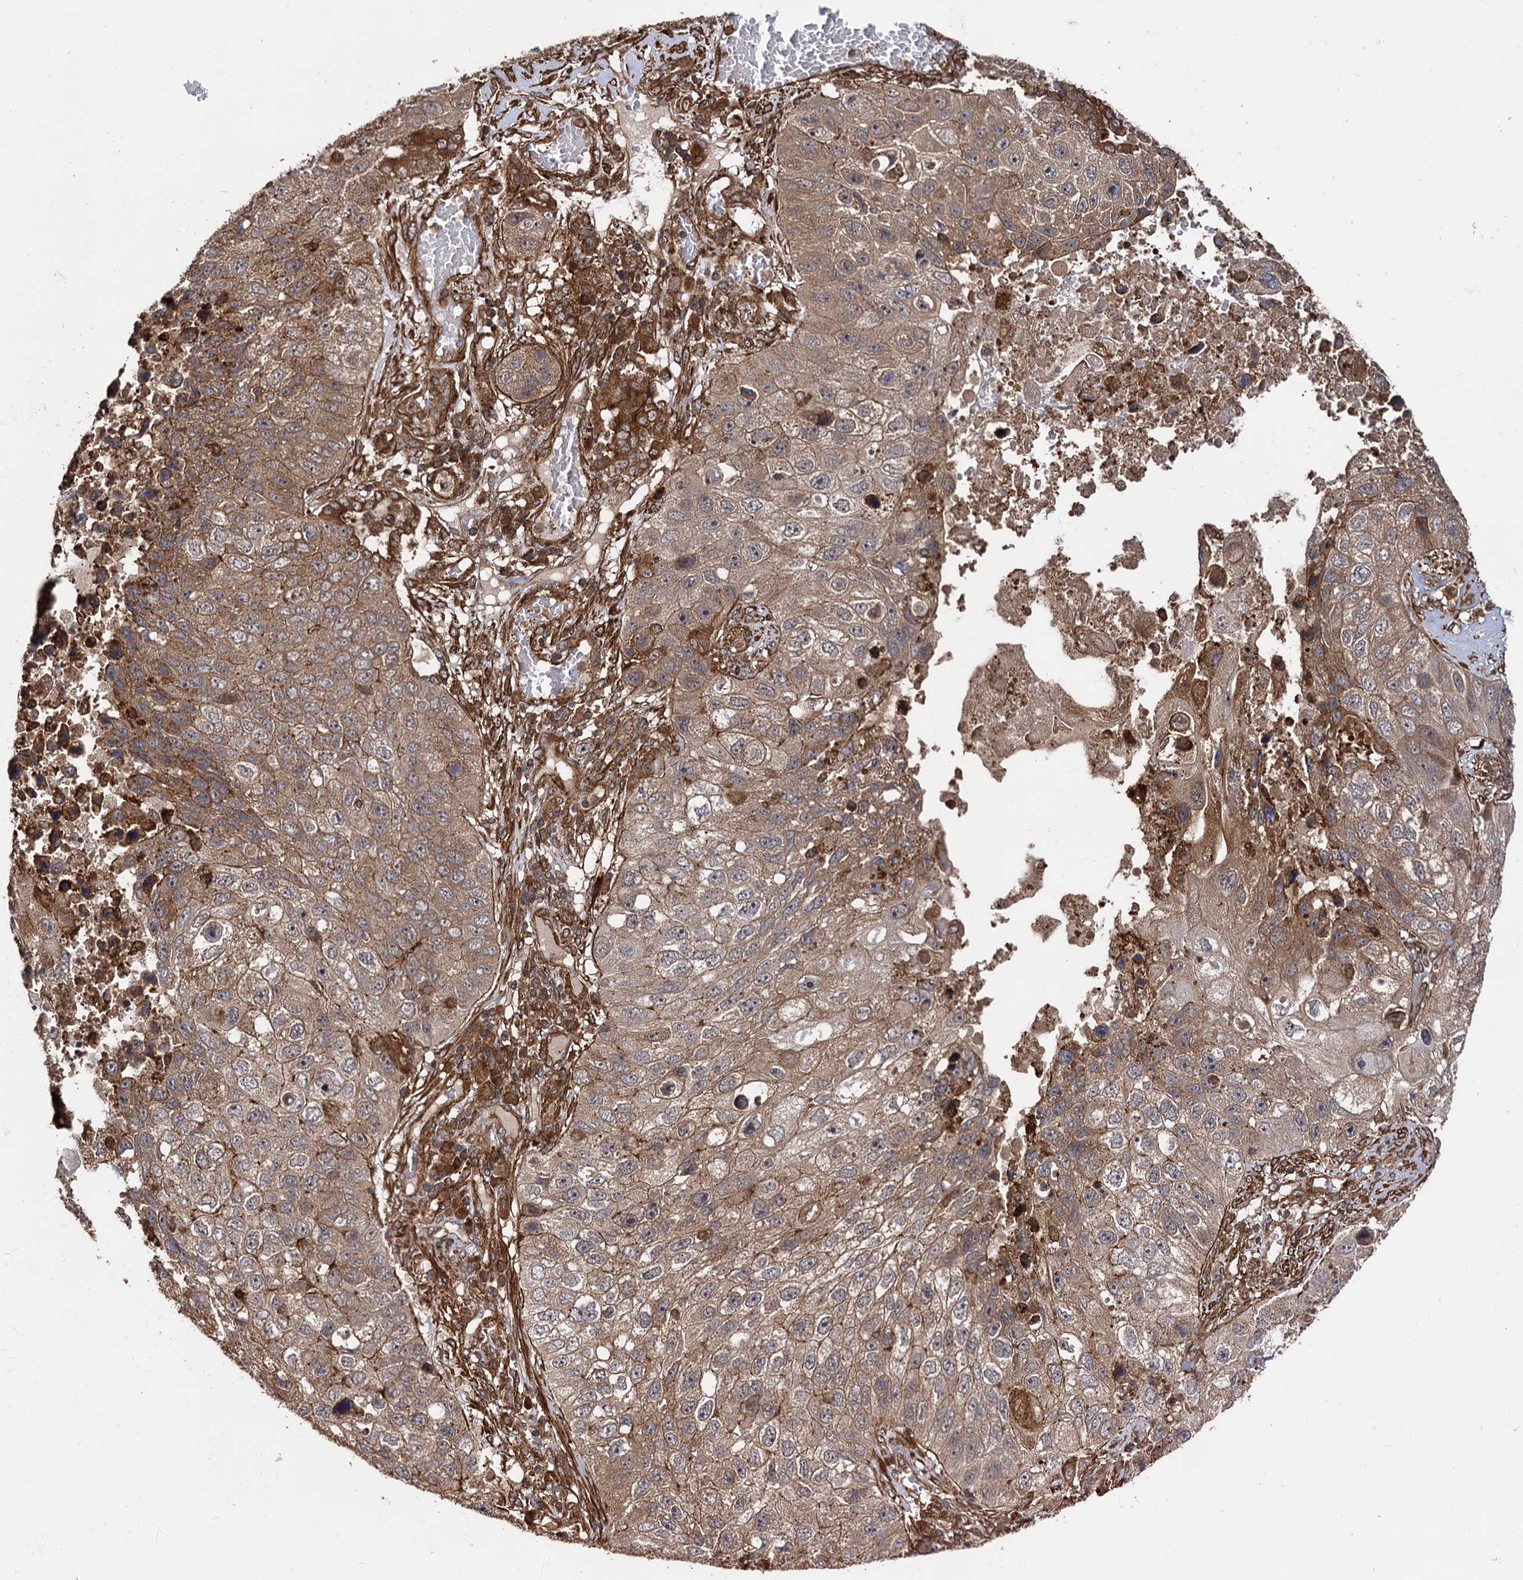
{"staining": {"intensity": "moderate", "quantity": ">75%", "location": "cytoplasmic/membranous"}, "tissue": "lung cancer", "cell_type": "Tumor cells", "image_type": "cancer", "snomed": [{"axis": "morphology", "description": "Squamous cell carcinoma, NOS"}, {"axis": "topography", "description": "Lung"}], "caption": "Immunohistochemistry of lung cancer exhibits medium levels of moderate cytoplasmic/membranous expression in approximately >75% of tumor cells.", "gene": "ATP8B4", "patient": {"sex": "male", "age": 61}}